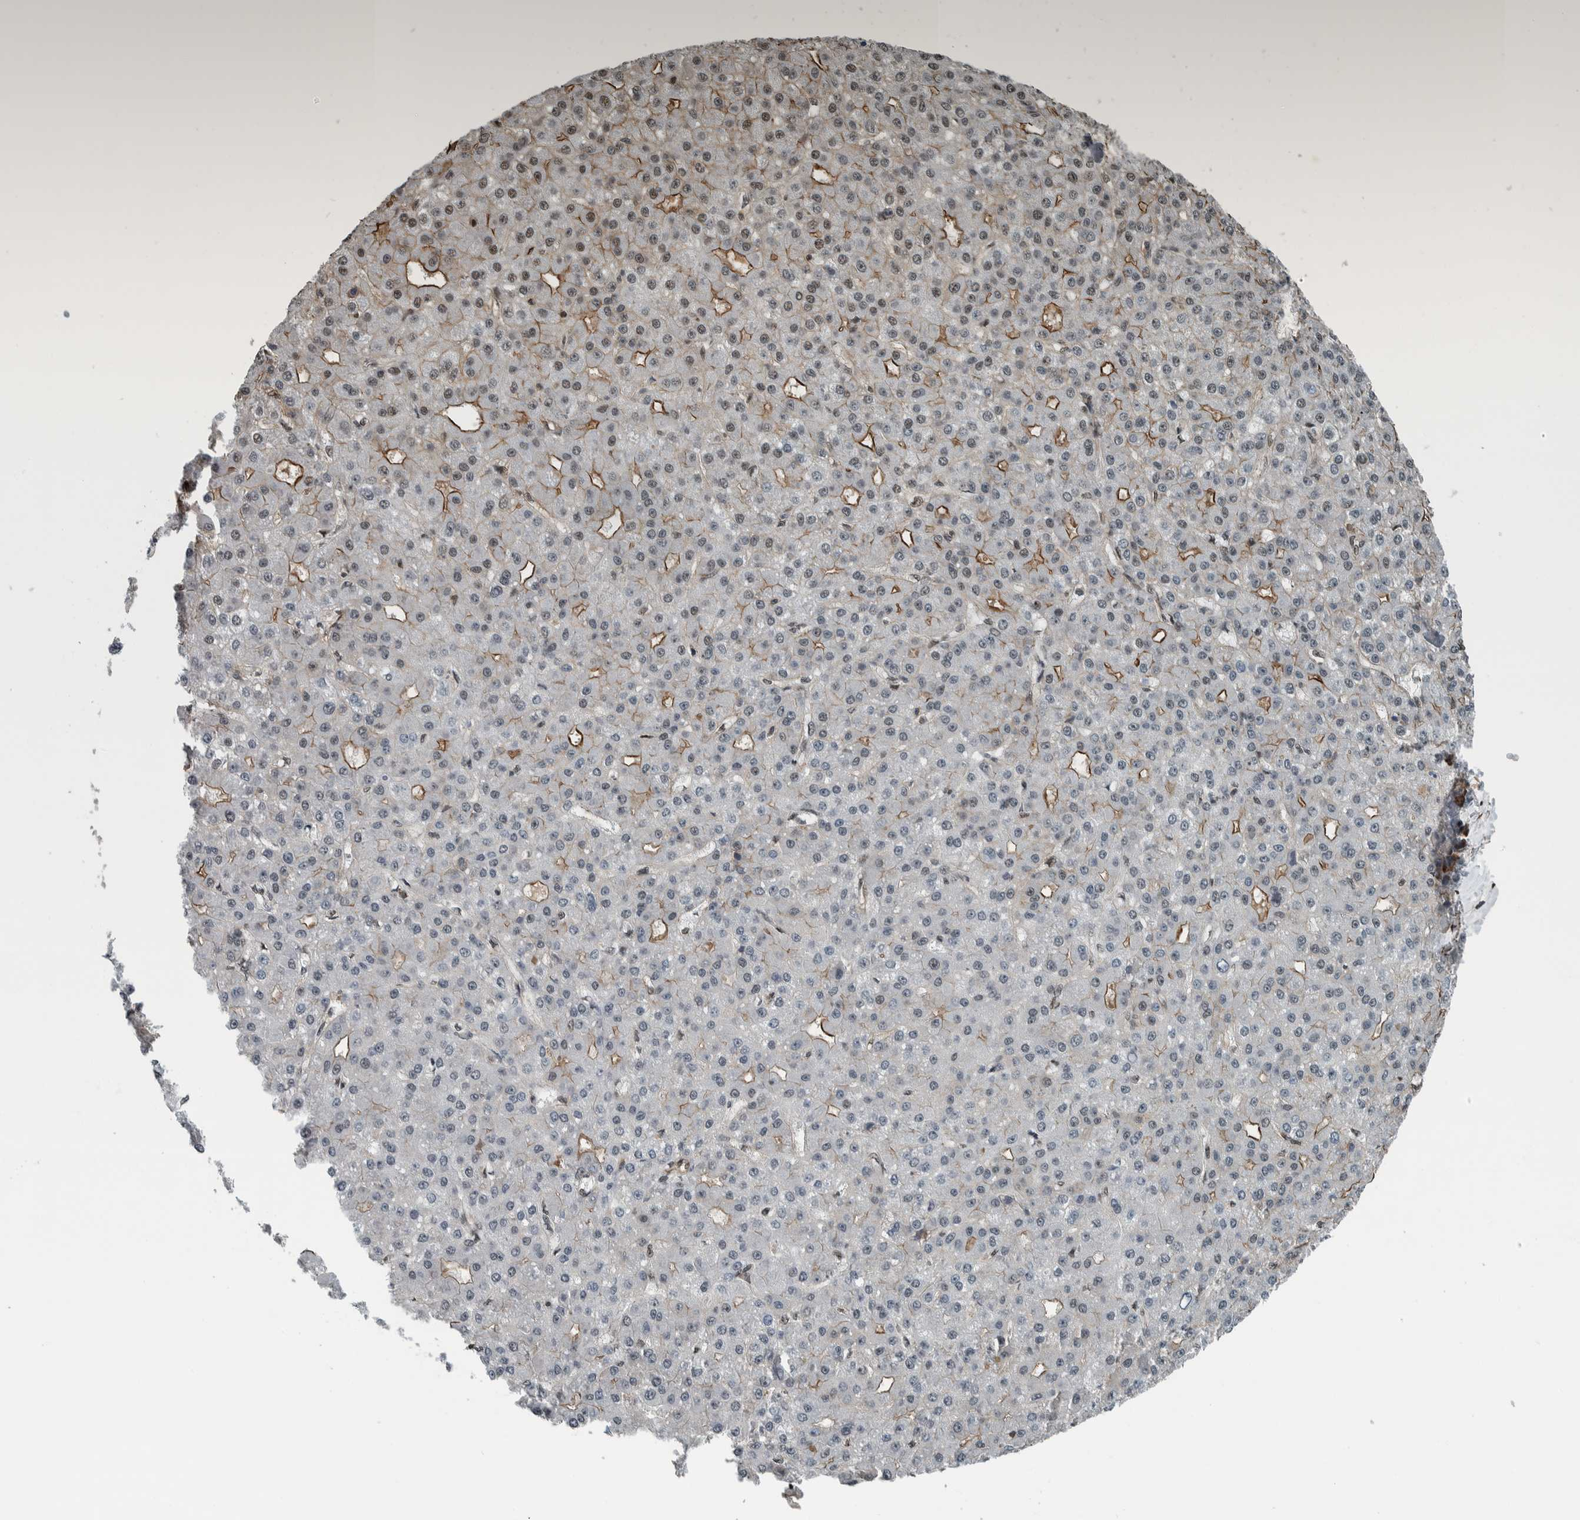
{"staining": {"intensity": "moderate", "quantity": "25%-75%", "location": "cytoplasmic/membranous,nuclear"}, "tissue": "liver cancer", "cell_type": "Tumor cells", "image_type": "cancer", "snomed": [{"axis": "morphology", "description": "Carcinoma, Hepatocellular, NOS"}, {"axis": "topography", "description": "Liver"}], "caption": "DAB immunohistochemical staining of liver cancer displays moderate cytoplasmic/membranous and nuclear protein positivity in about 25%-75% of tumor cells.", "gene": "FAM135B", "patient": {"sex": "male", "age": 67}}